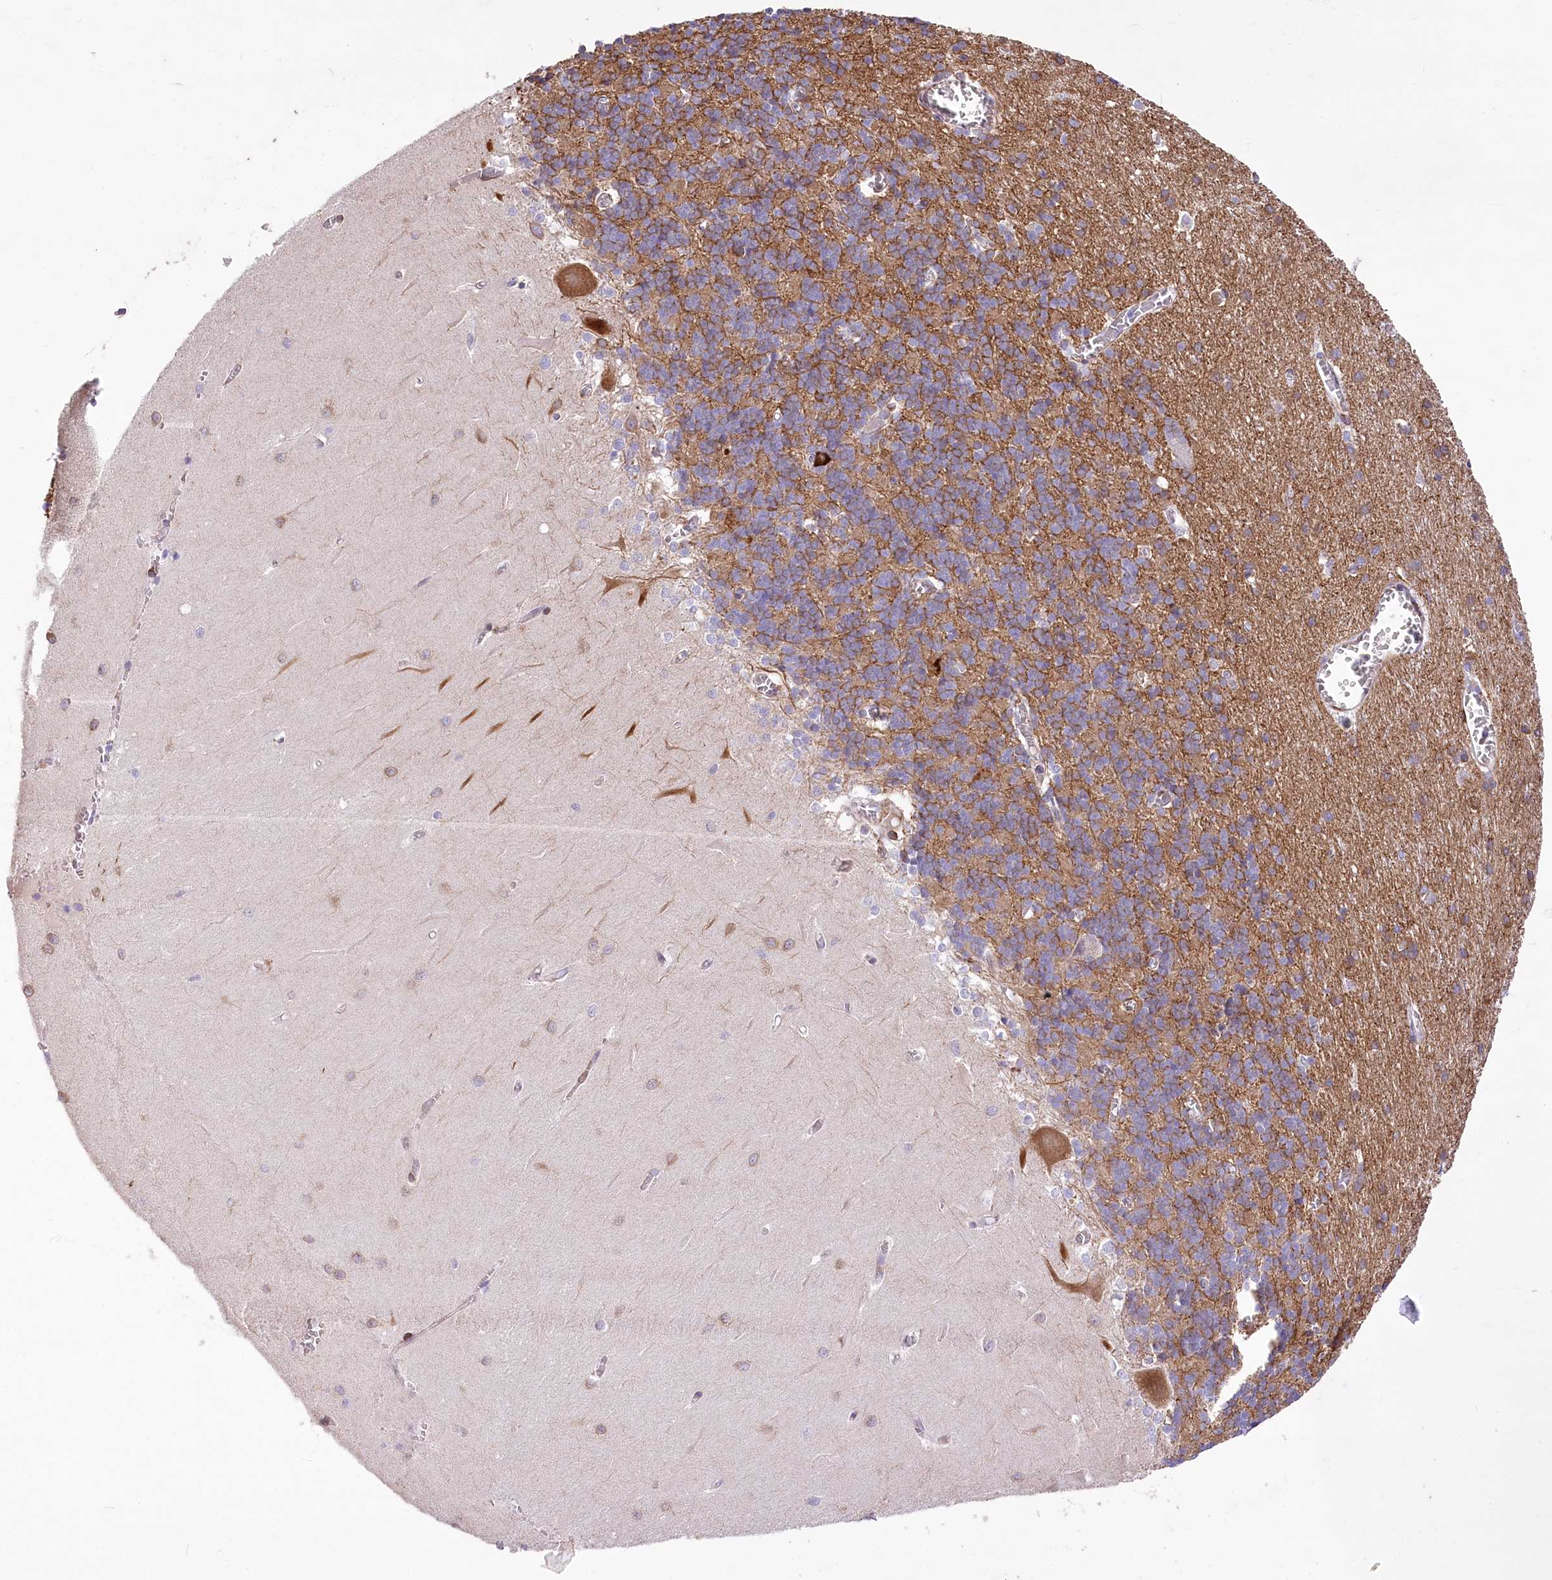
{"staining": {"intensity": "strong", "quantity": "25%-75%", "location": "cytoplasmic/membranous"}, "tissue": "cerebellum", "cell_type": "Cells in granular layer", "image_type": "normal", "snomed": [{"axis": "morphology", "description": "Normal tissue, NOS"}, {"axis": "topography", "description": "Cerebellum"}], "caption": "Immunohistochemical staining of benign cerebellum demonstrates 25%-75% levels of strong cytoplasmic/membranous protein staining in about 25%-75% of cells in granular layer.", "gene": "ANGPTL3", "patient": {"sex": "male", "age": 37}}